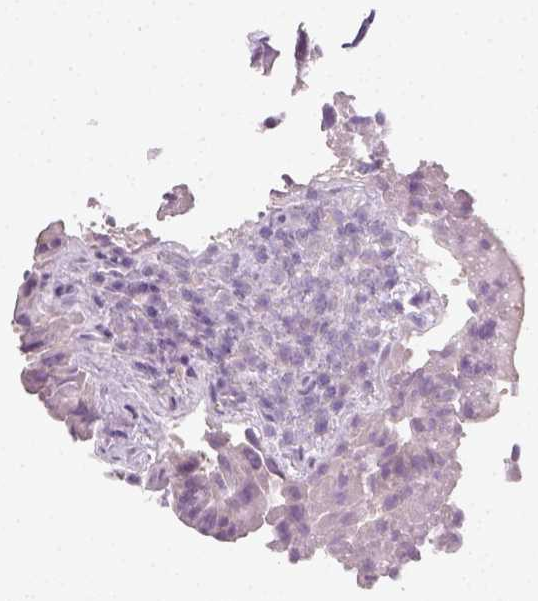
{"staining": {"intensity": "negative", "quantity": "none", "location": "none"}, "tissue": "thyroid cancer", "cell_type": "Tumor cells", "image_type": "cancer", "snomed": [{"axis": "morphology", "description": "Papillary adenocarcinoma, NOS"}, {"axis": "topography", "description": "Thyroid gland"}], "caption": "Human thyroid cancer (papillary adenocarcinoma) stained for a protein using immunohistochemistry displays no expression in tumor cells.", "gene": "FAM163B", "patient": {"sex": "female", "age": 37}}